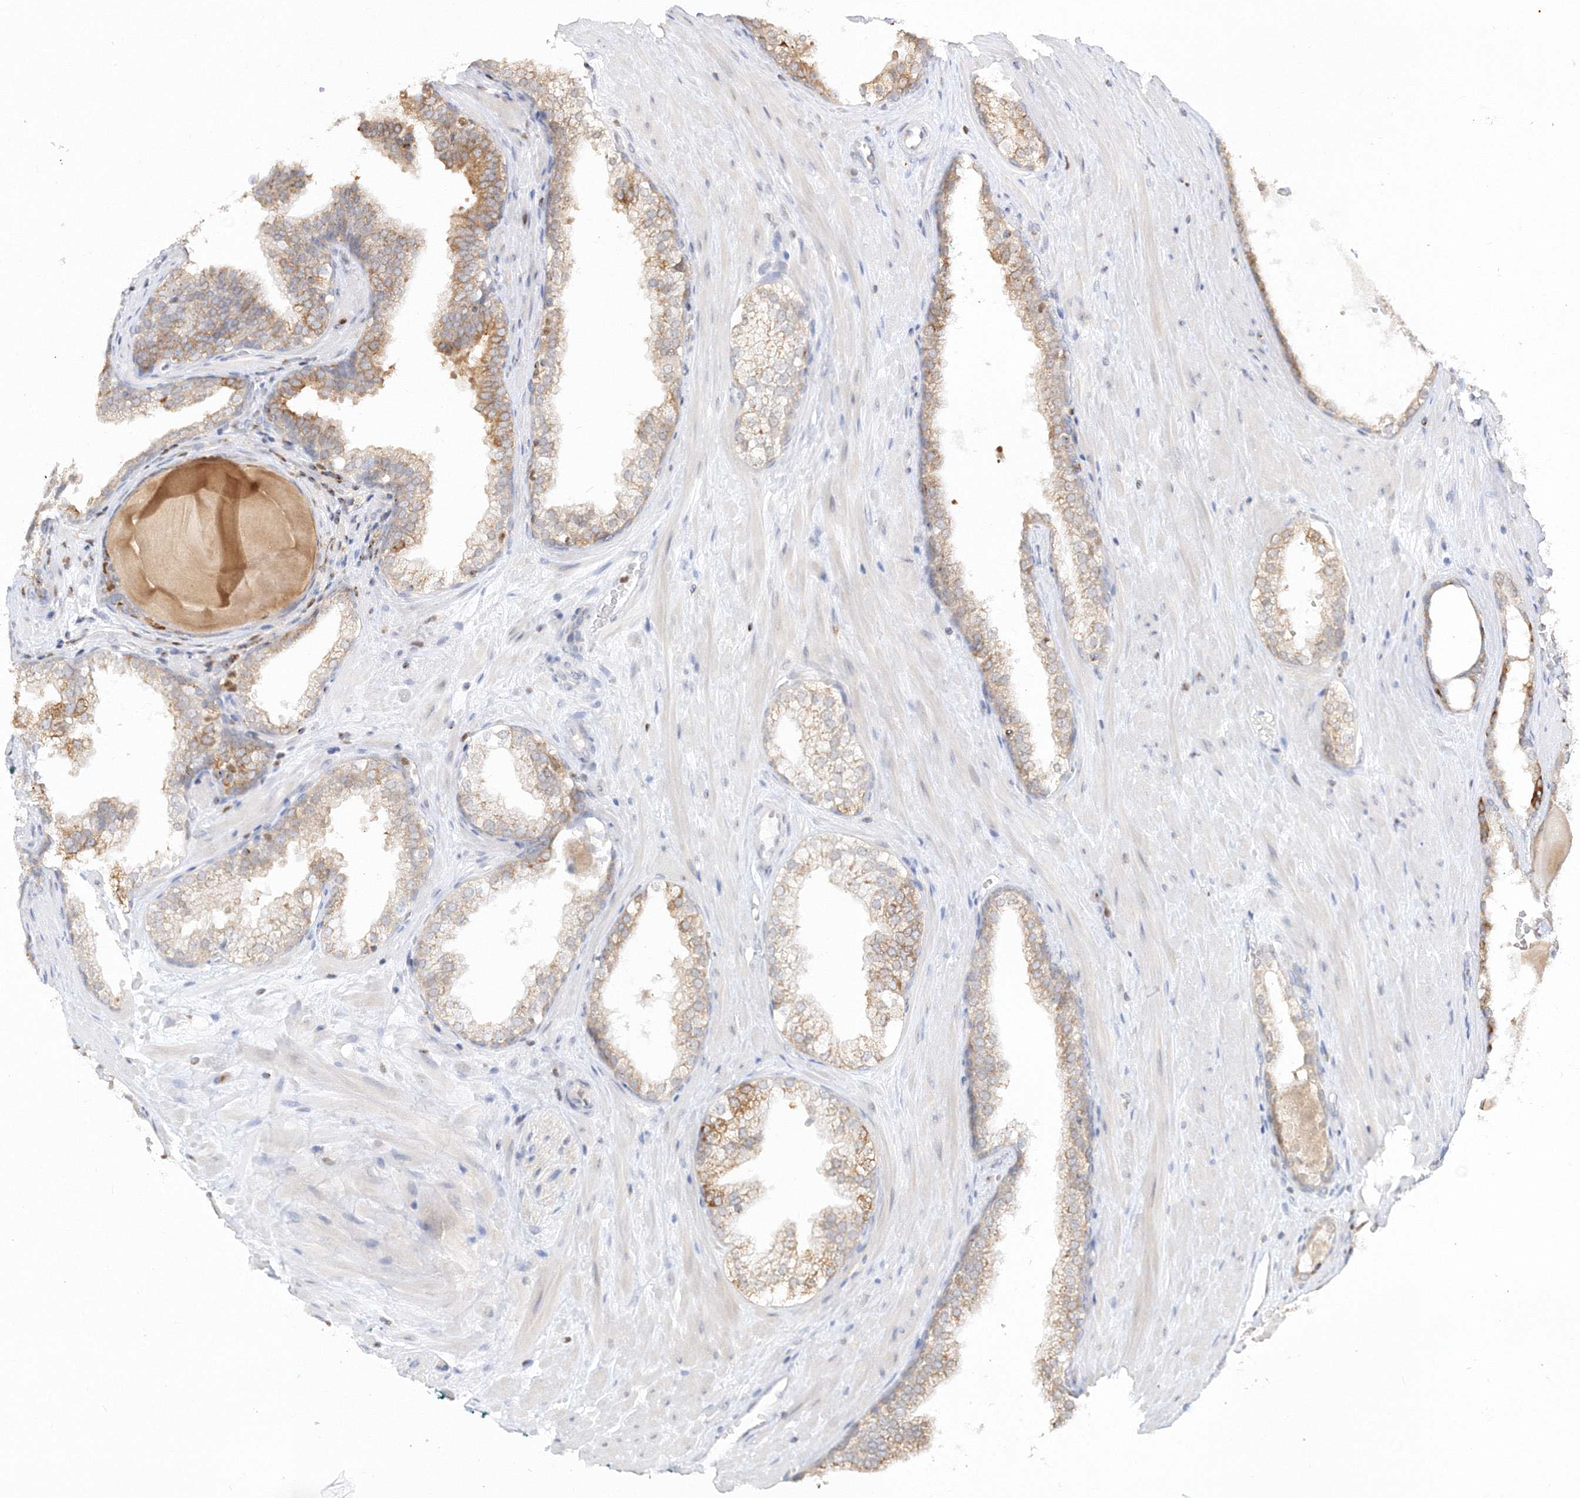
{"staining": {"intensity": "moderate", "quantity": "<25%", "location": "cytoplasmic/membranous"}, "tissue": "prostate cancer", "cell_type": "Tumor cells", "image_type": "cancer", "snomed": [{"axis": "morphology", "description": "Adenocarcinoma, High grade"}, {"axis": "topography", "description": "Prostate"}], "caption": "Moderate cytoplasmic/membranous expression for a protein is appreciated in about <25% of tumor cells of prostate high-grade adenocarcinoma using immunohistochemistry.", "gene": "TMEM50B", "patient": {"sex": "male", "age": 60}}